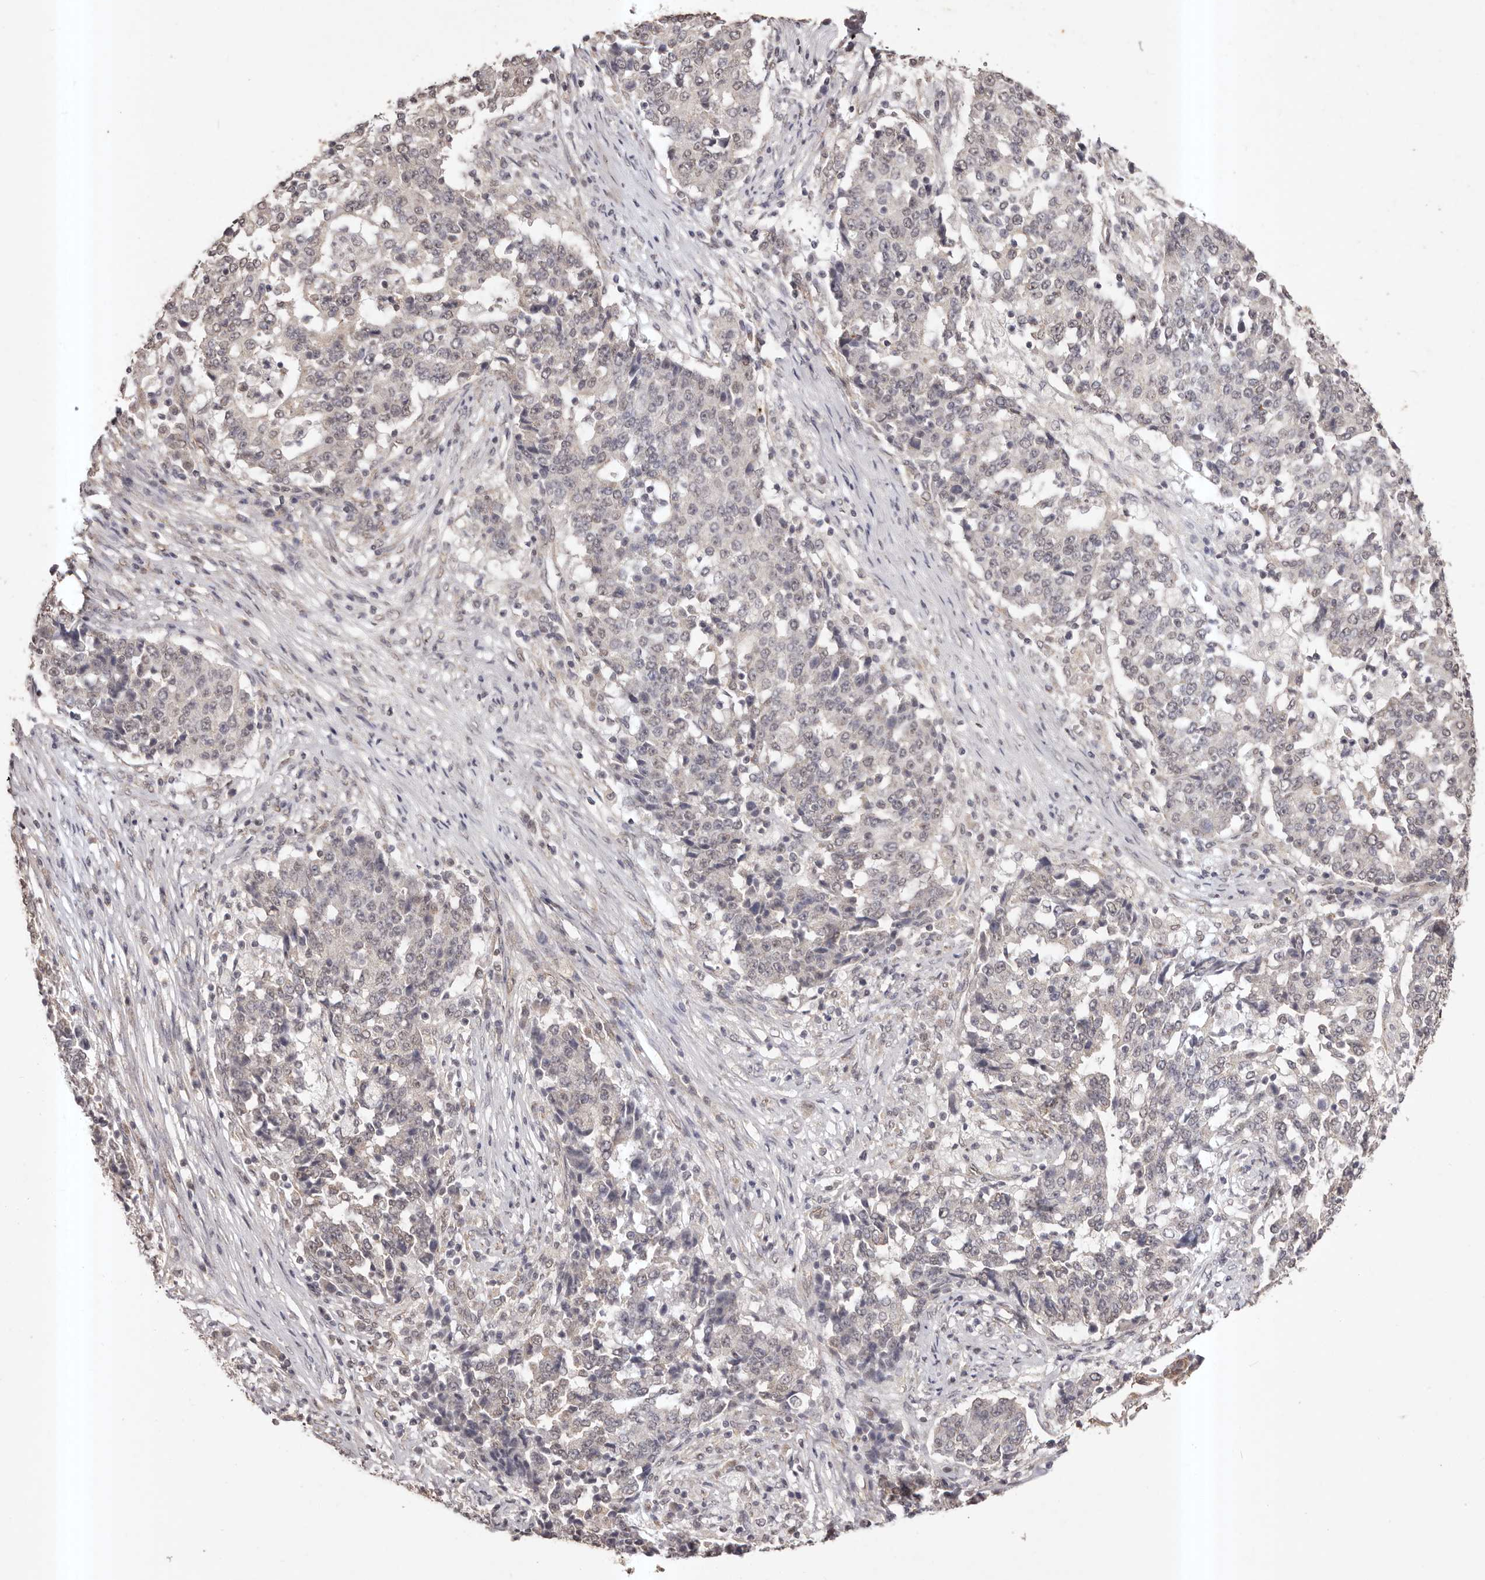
{"staining": {"intensity": "weak", "quantity": "25%-75%", "location": "nuclear"}, "tissue": "stomach cancer", "cell_type": "Tumor cells", "image_type": "cancer", "snomed": [{"axis": "morphology", "description": "Adenocarcinoma, NOS"}, {"axis": "topography", "description": "Stomach"}], "caption": "Human adenocarcinoma (stomach) stained with a protein marker displays weak staining in tumor cells.", "gene": "RPS6KA5", "patient": {"sex": "male", "age": 59}}